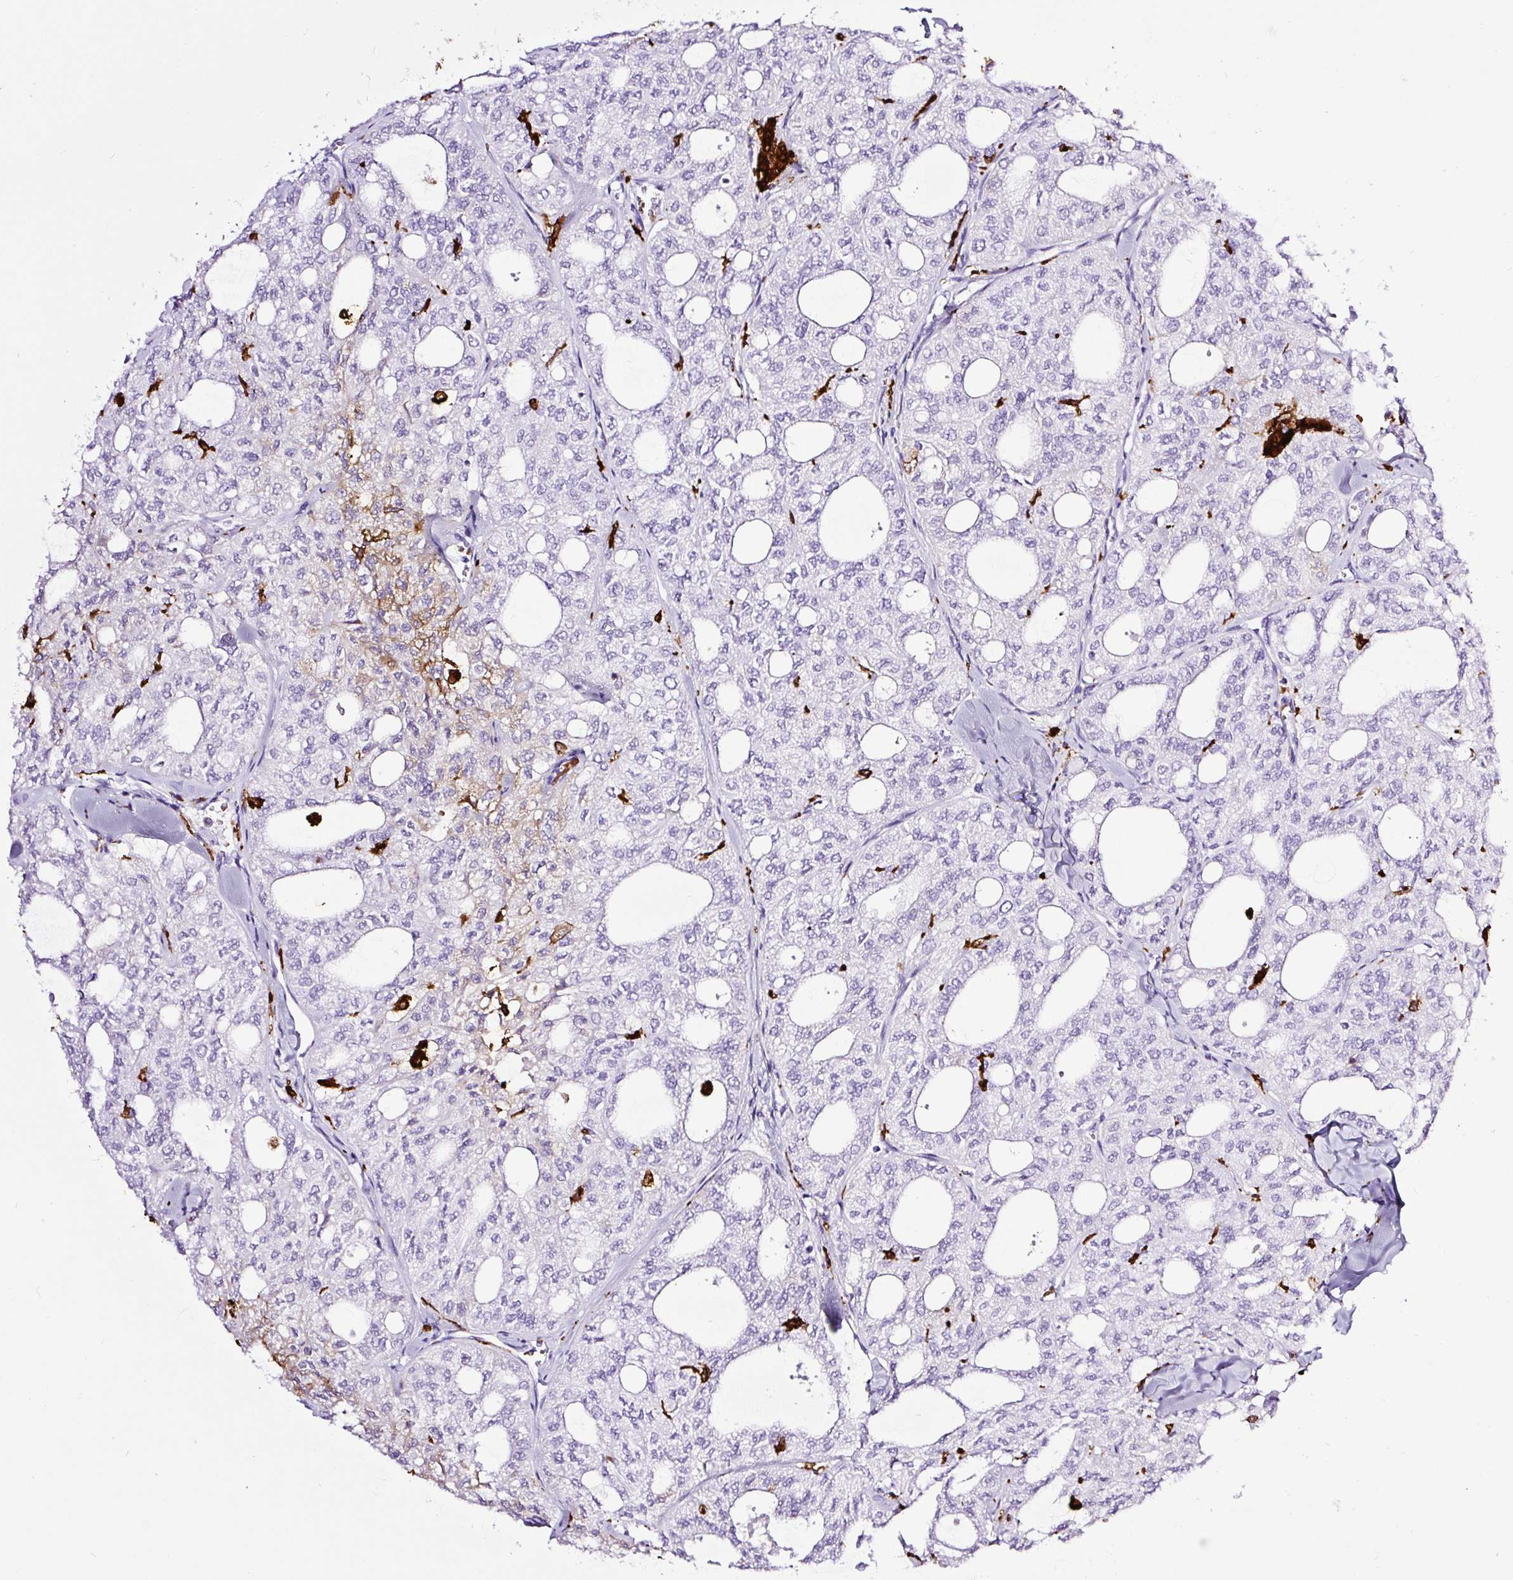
{"staining": {"intensity": "negative", "quantity": "none", "location": "none"}, "tissue": "thyroid cancer", "cell_type": "Tumor cells", "image_type": "cancer", "snomed": [{"axis": "morphology", "description": "Follicular adenoma carcinoma, NOS"}, {"axis": "topography", "description": "Thyroid gland"}], "caption": "There is no significant expression in tumor cells of thyroid cancer.", "gene": "HLA-DRA", "patient": {"sex": "male", "age": 75}}